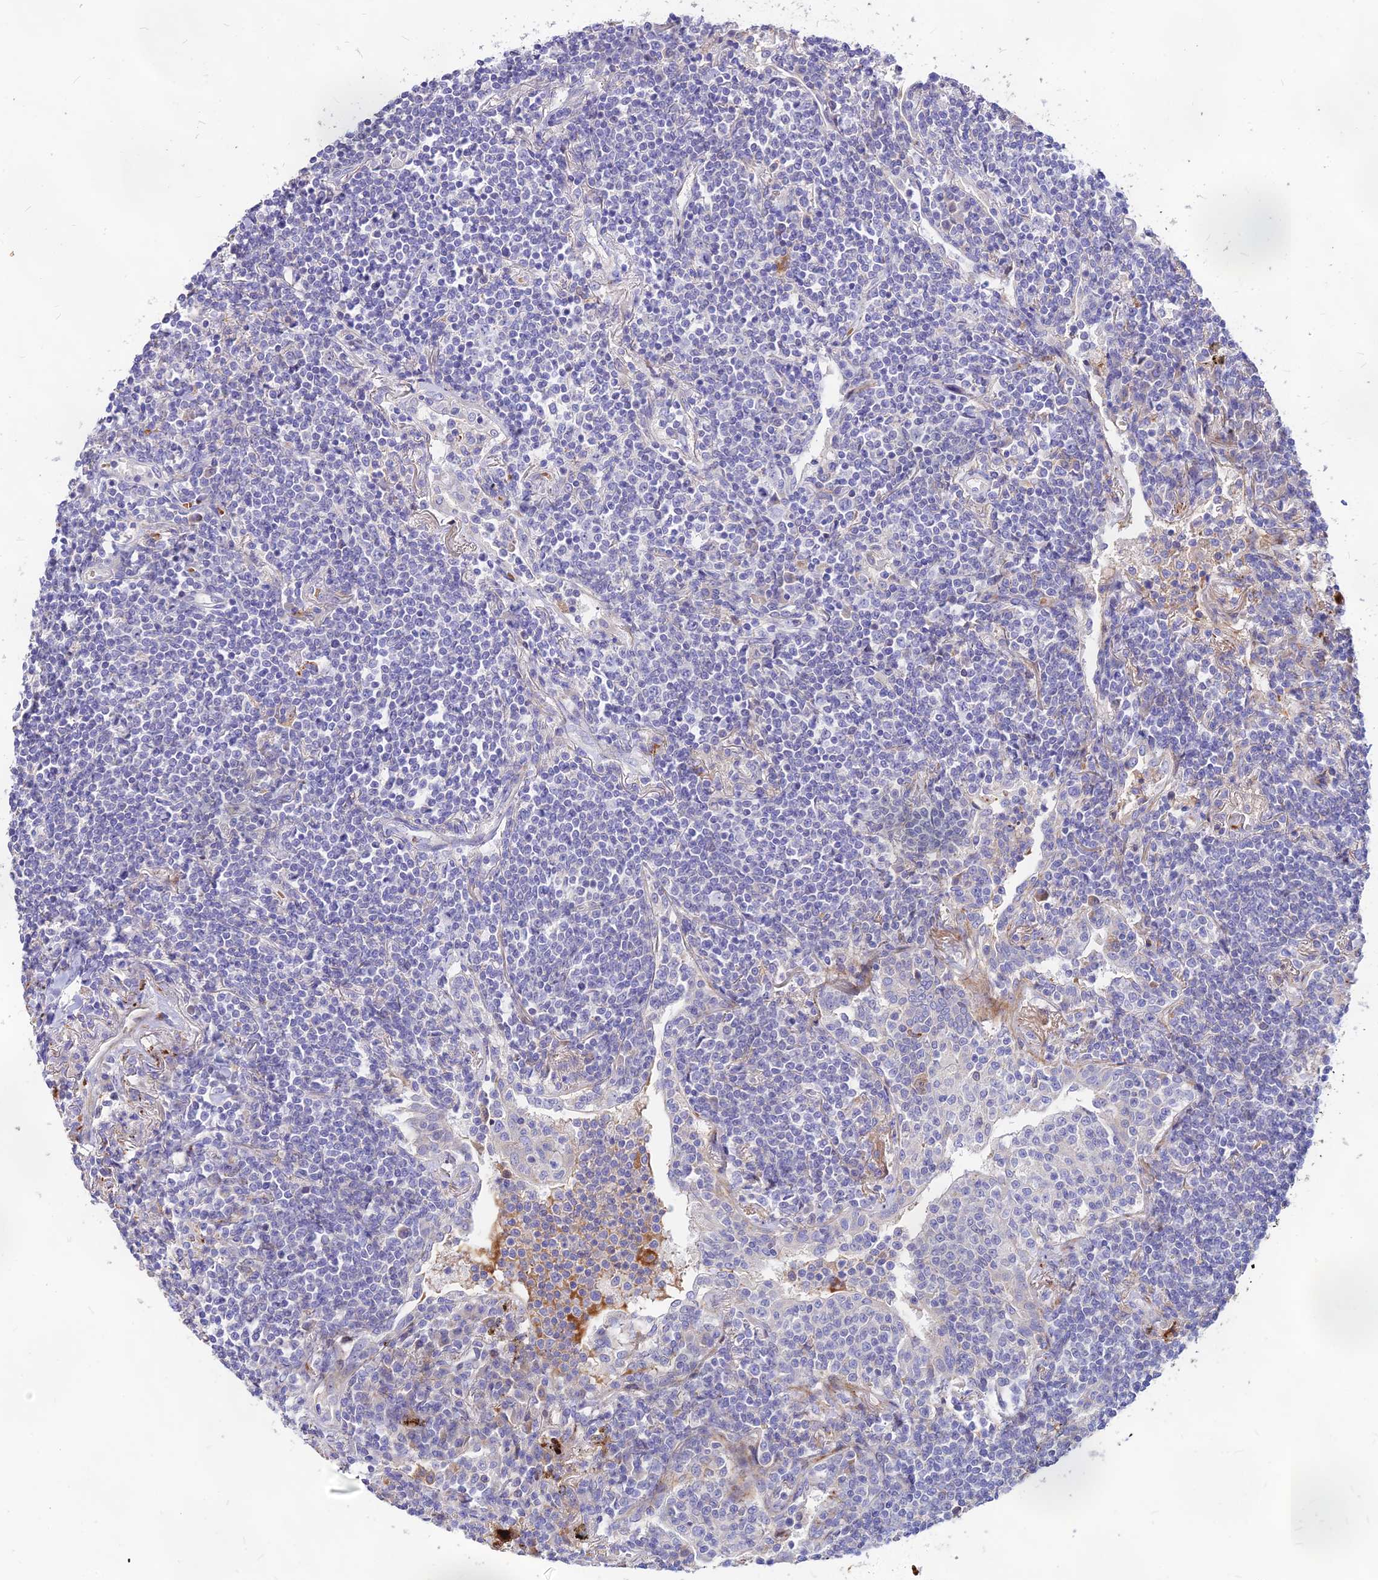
{"staining": {"intensity": "negative", "quantity": "none", "location": "none"}, "tissue": "lymphoma", "cell_type": "Tumor cells", "image_type": "cancer", "snomed": [{"axis": "morphology", "description": "Malignant lymphoma, non-Hodgkin's type, Low grade"}, {"axis": "topography", "description": "Lung"}], "caption": "Lymphoma stained for a protein using immunohistochemistry reveals no staining tumor cells.", "gene": "RIMOC1", "patient": {"sex": "female", "age": 71}}